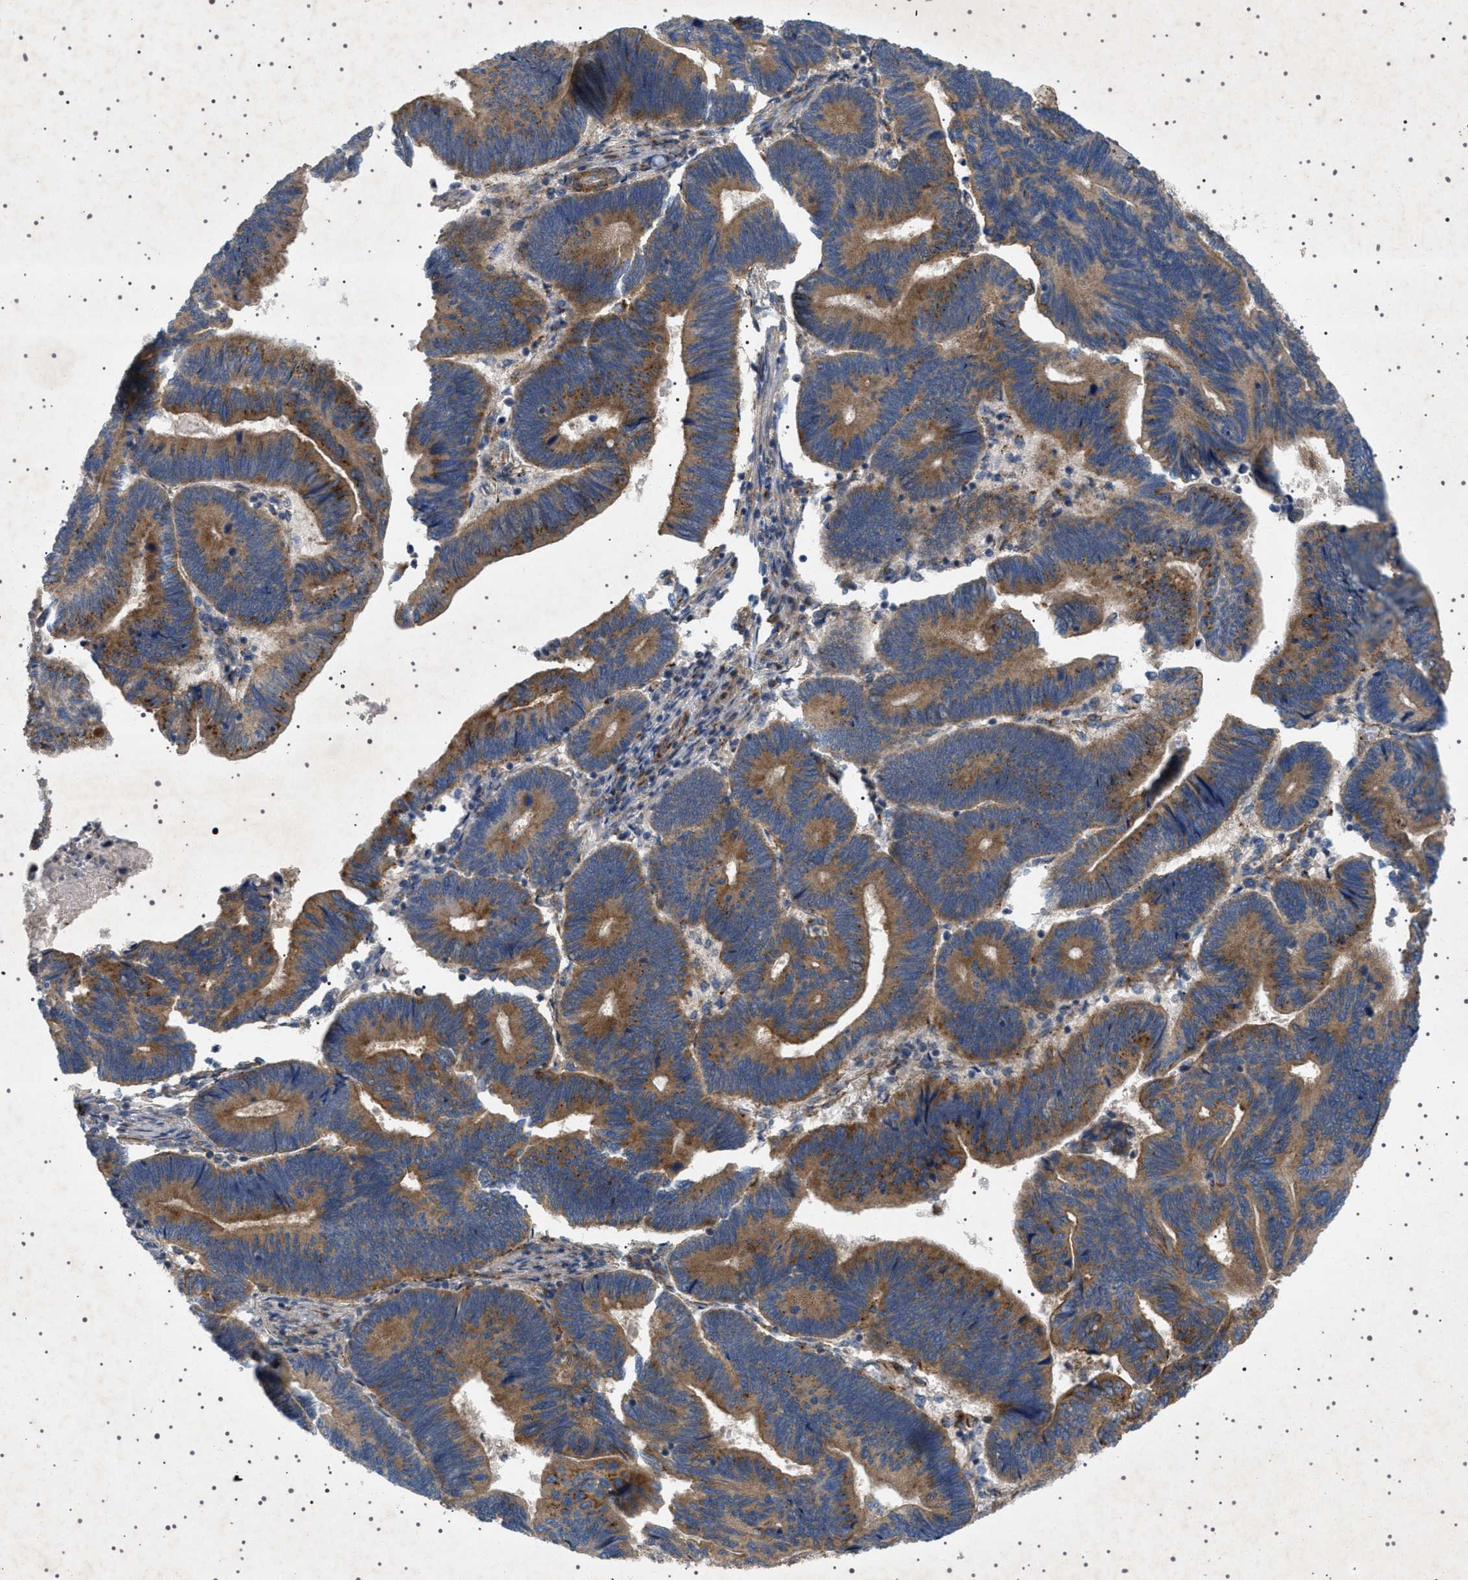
{"staining": {"intensity": "moderate", "quantity": ">75%", "location": "cytoplasmic/membranous"}, "tissue": "pancreatic cancer", "cell_type": "Tumor cells", "image_type": "cancer", "snomed": [{"axis": "morphology", "description": "Adenocarcinoma, NOS"}, {"axis": "topography", "description": "Pancreas"}], "caption": "Immunohistochemical staining of pancreatic cancer (adenocarcinoma) exhibits medium levels of moderate cytoplasmic/membranous expression in approximately >75% of tumor cells.", "gene": "CCDC186", "patient": {"sex": "female", "age": 70}}